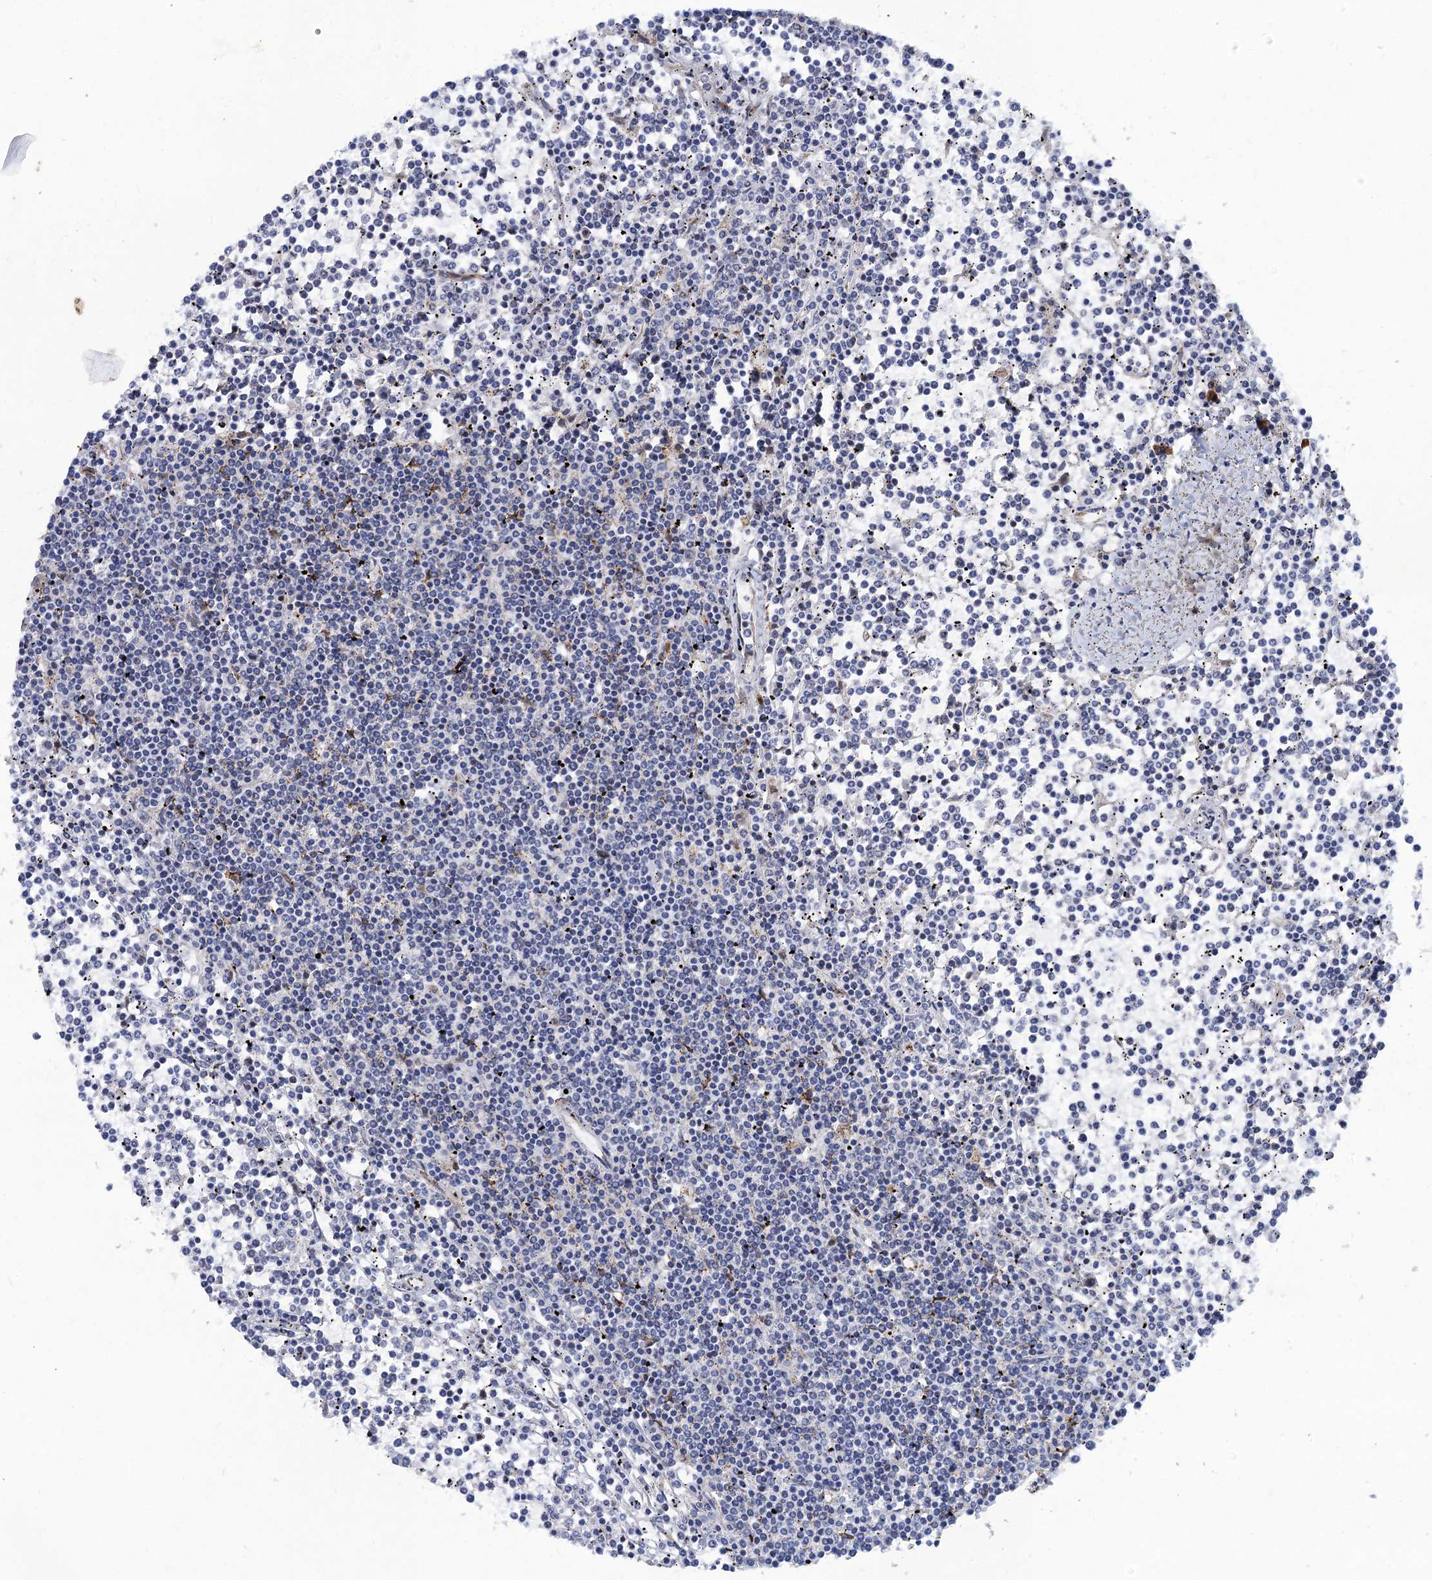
{"staining": {"intensity": "negative", "quantity": "none", "location": "none"}, "tissue": "lymphoma", "cell_type": "Tumor cells", "image_type": "cancer", "snomed": [{"axis": "morphology", "description": "Malignant lymphoma, non-Hodgkin's type, Low grade"}, {"axis": "topography", "description": "Spleen"}], "caption": "High power microscopy micrograph of an immunohistochemistry (IHC) photomicrograph of low-grade malignant lymphoma, non-Hodgkin's type, revealing no significant positivity in tumor cells.", "gene": "QPCTL", "patient": {"sex": "female", "age": 19}}